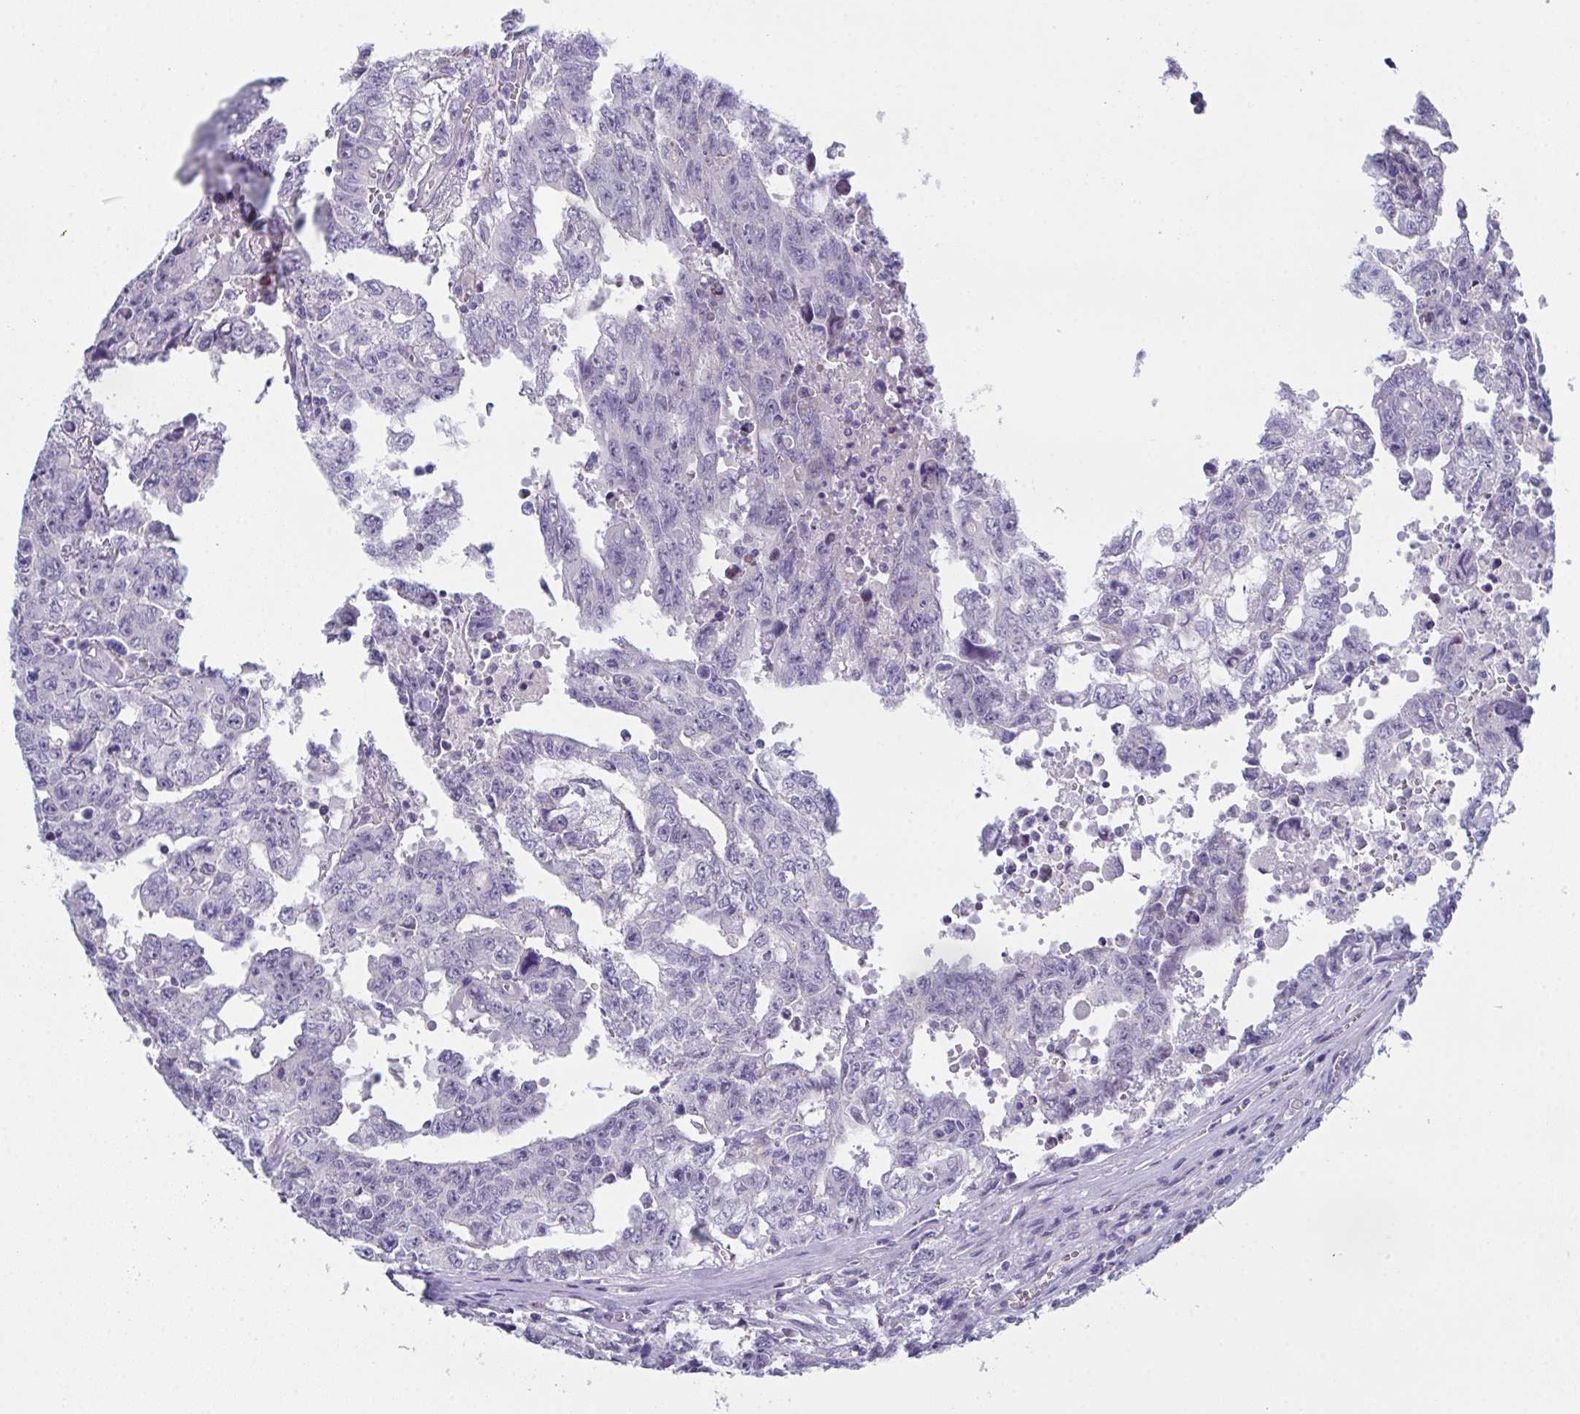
{"staining": {"intensity": "negative", "quantity": "none", "location": "none"}, "tissue": "testis cancer", "cell_type": "Tumor cells", "image_type": "cancer", "snomed": [{"axis": "morphology", "description": "Carcinoma, Embryonal, NOS"}, {"axis": "topography", "description": "Testis"}], "caption": "The micrograph exhibits no significant staining in tumor cells of testis embryonal carcinoma.", "gene": "FBXO47", "patient": {"sex": "male", "age": 24}}